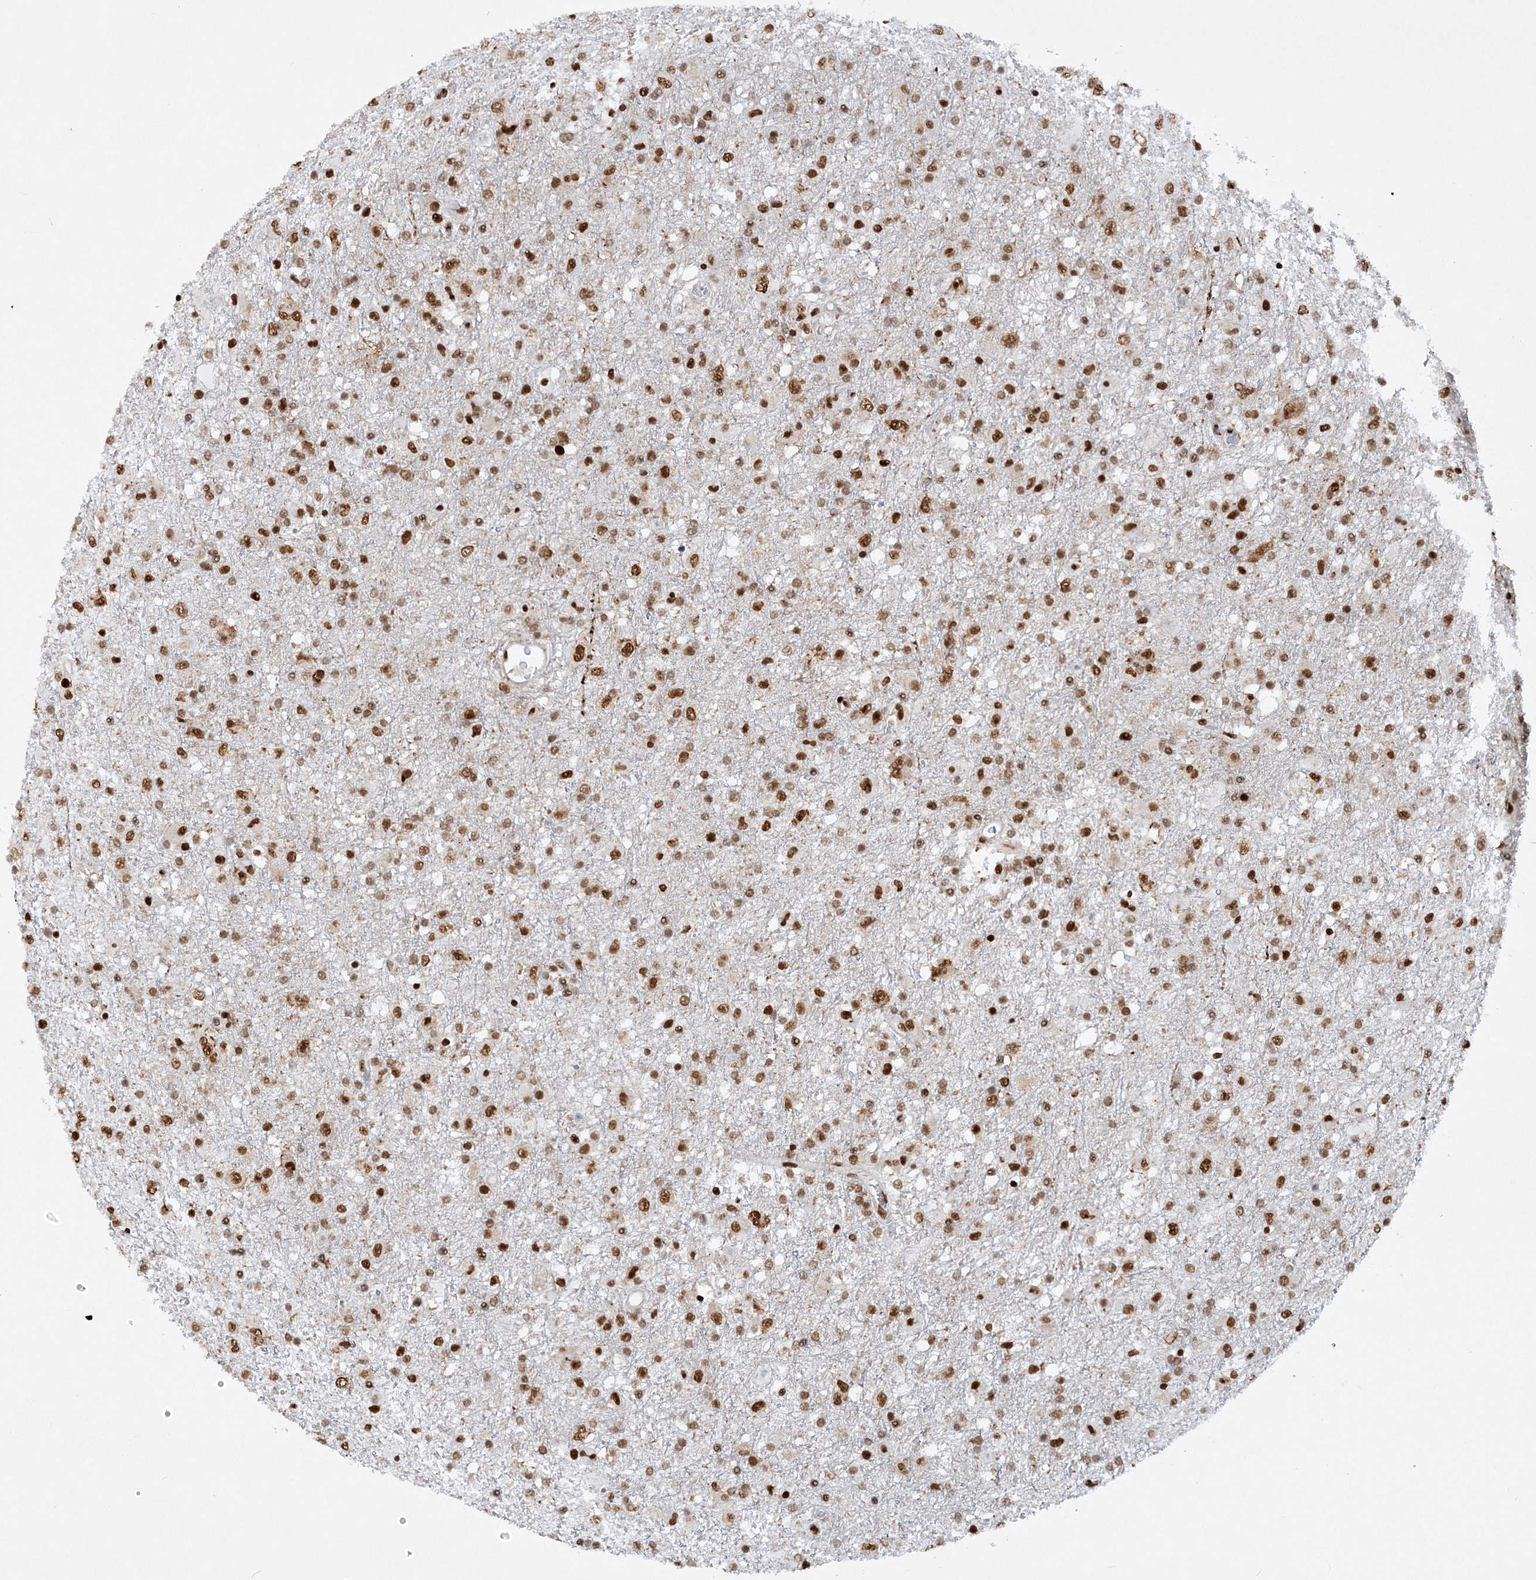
{"staining": {"intensity": "moderate", "quantity": ">75%", "location": "nuclear"}, "tissue": "glioma", "cell_type": "Tumor cells", "image_type": "cancer", "snomed": [{"axis": "morphology", "description": "Glioma, malignant, Low grade"}, {"axis": "topography", "description": "Brain"}], "caption": "Malignant glioma (low-grade) tissue exhibits moderate nuclear positivity in approximately >75% of tumor cells", "gene": "DELE1", "patient": {"sex": "male", "age": 65}}